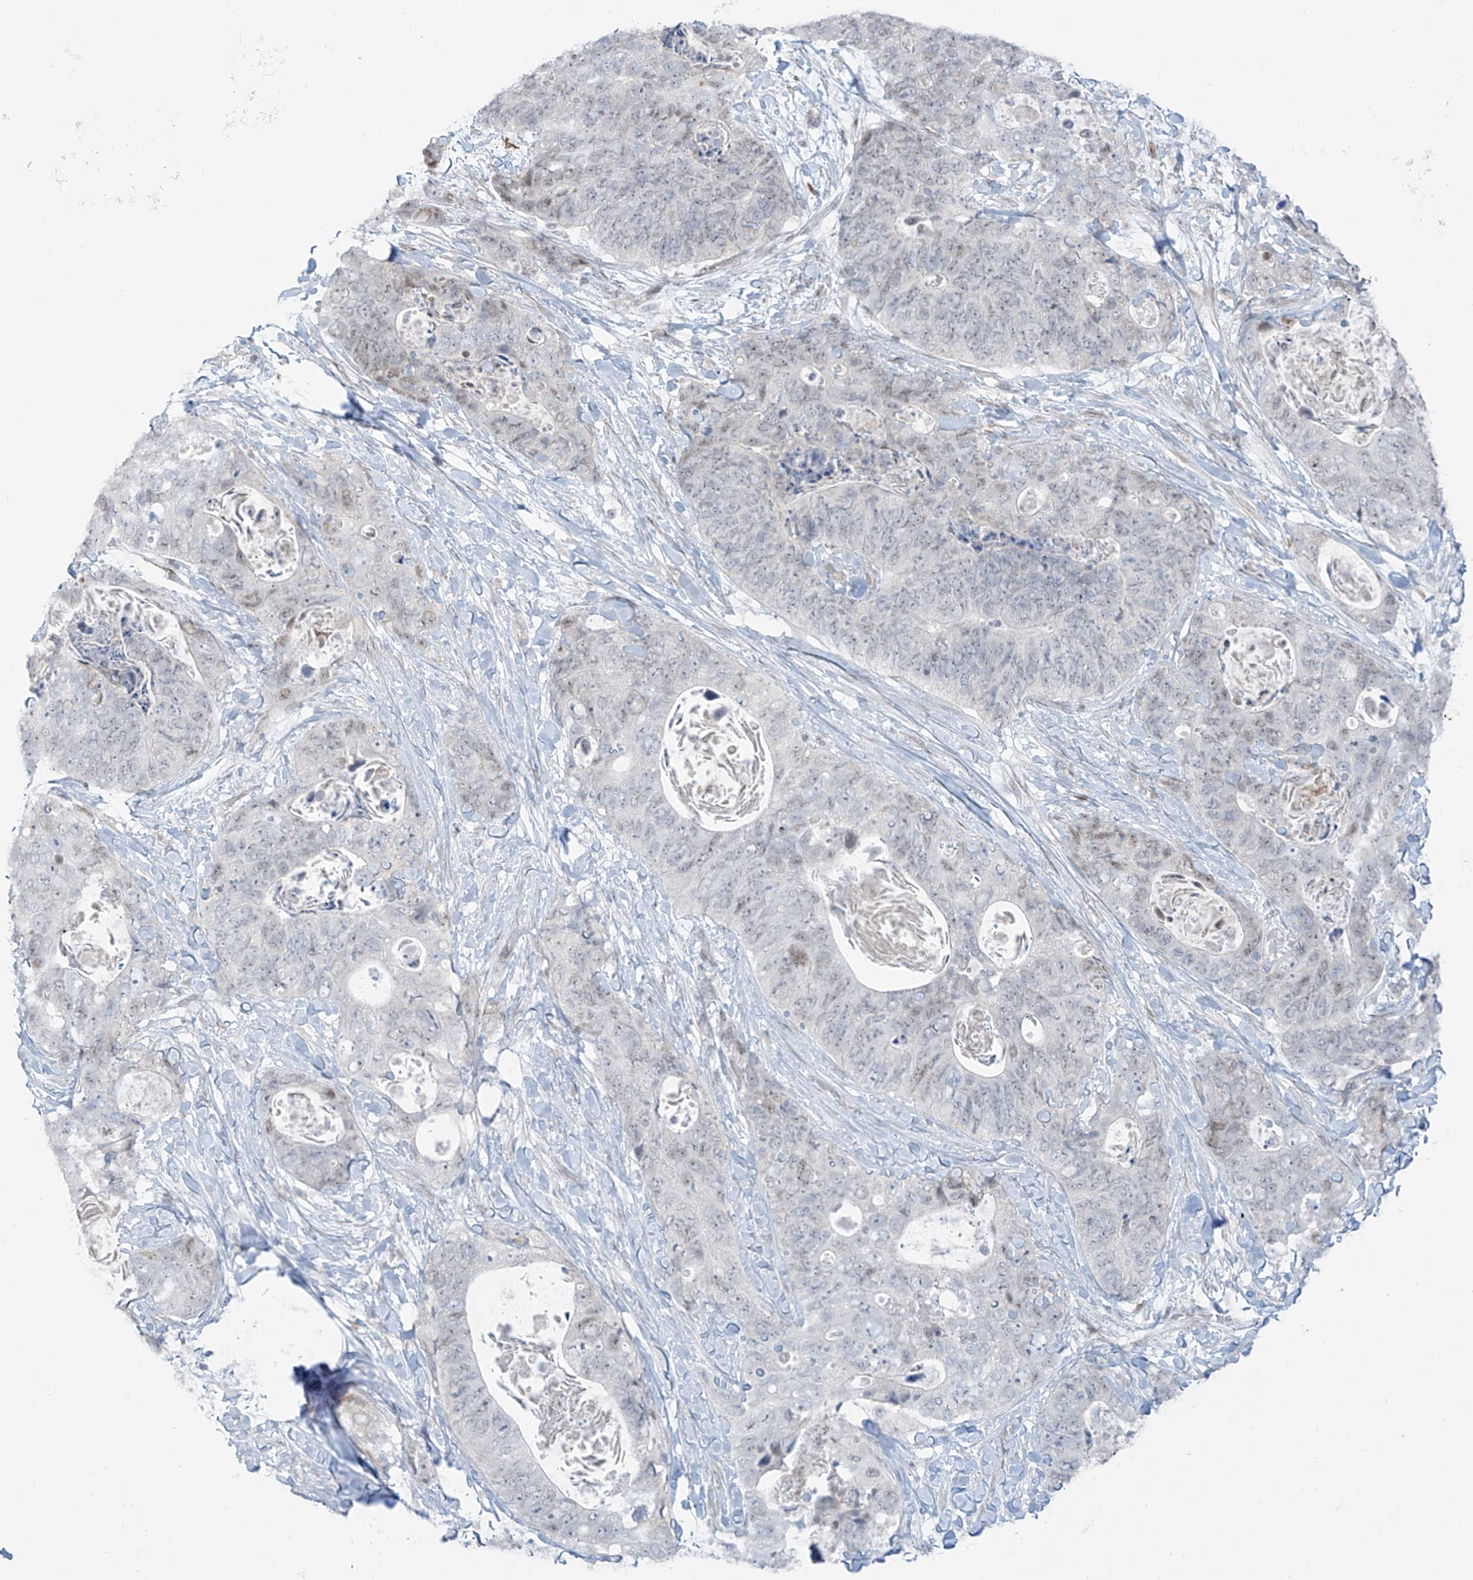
{"staining": {"intensity": "negative", "quantity": "none", "location": "none"}, "tissue": "stomach cancer", "cell_type": "Tumor cells", "image_type": "cancer", "snomed": [{"axis": "morphology", "description": "Adenocarcinoma, NOS"}, {"axis": "topography", "description": "Stomach"}], "caption": "Immunohistochemical staining of stomach cancer demonstrates no significant expression in tumor cells. (DAB (3,3'-diaminobenzidine) immunohistochemistry, high magnification).", "gene": "LIN9", "patient": {"sex": "female", "age": 89}}